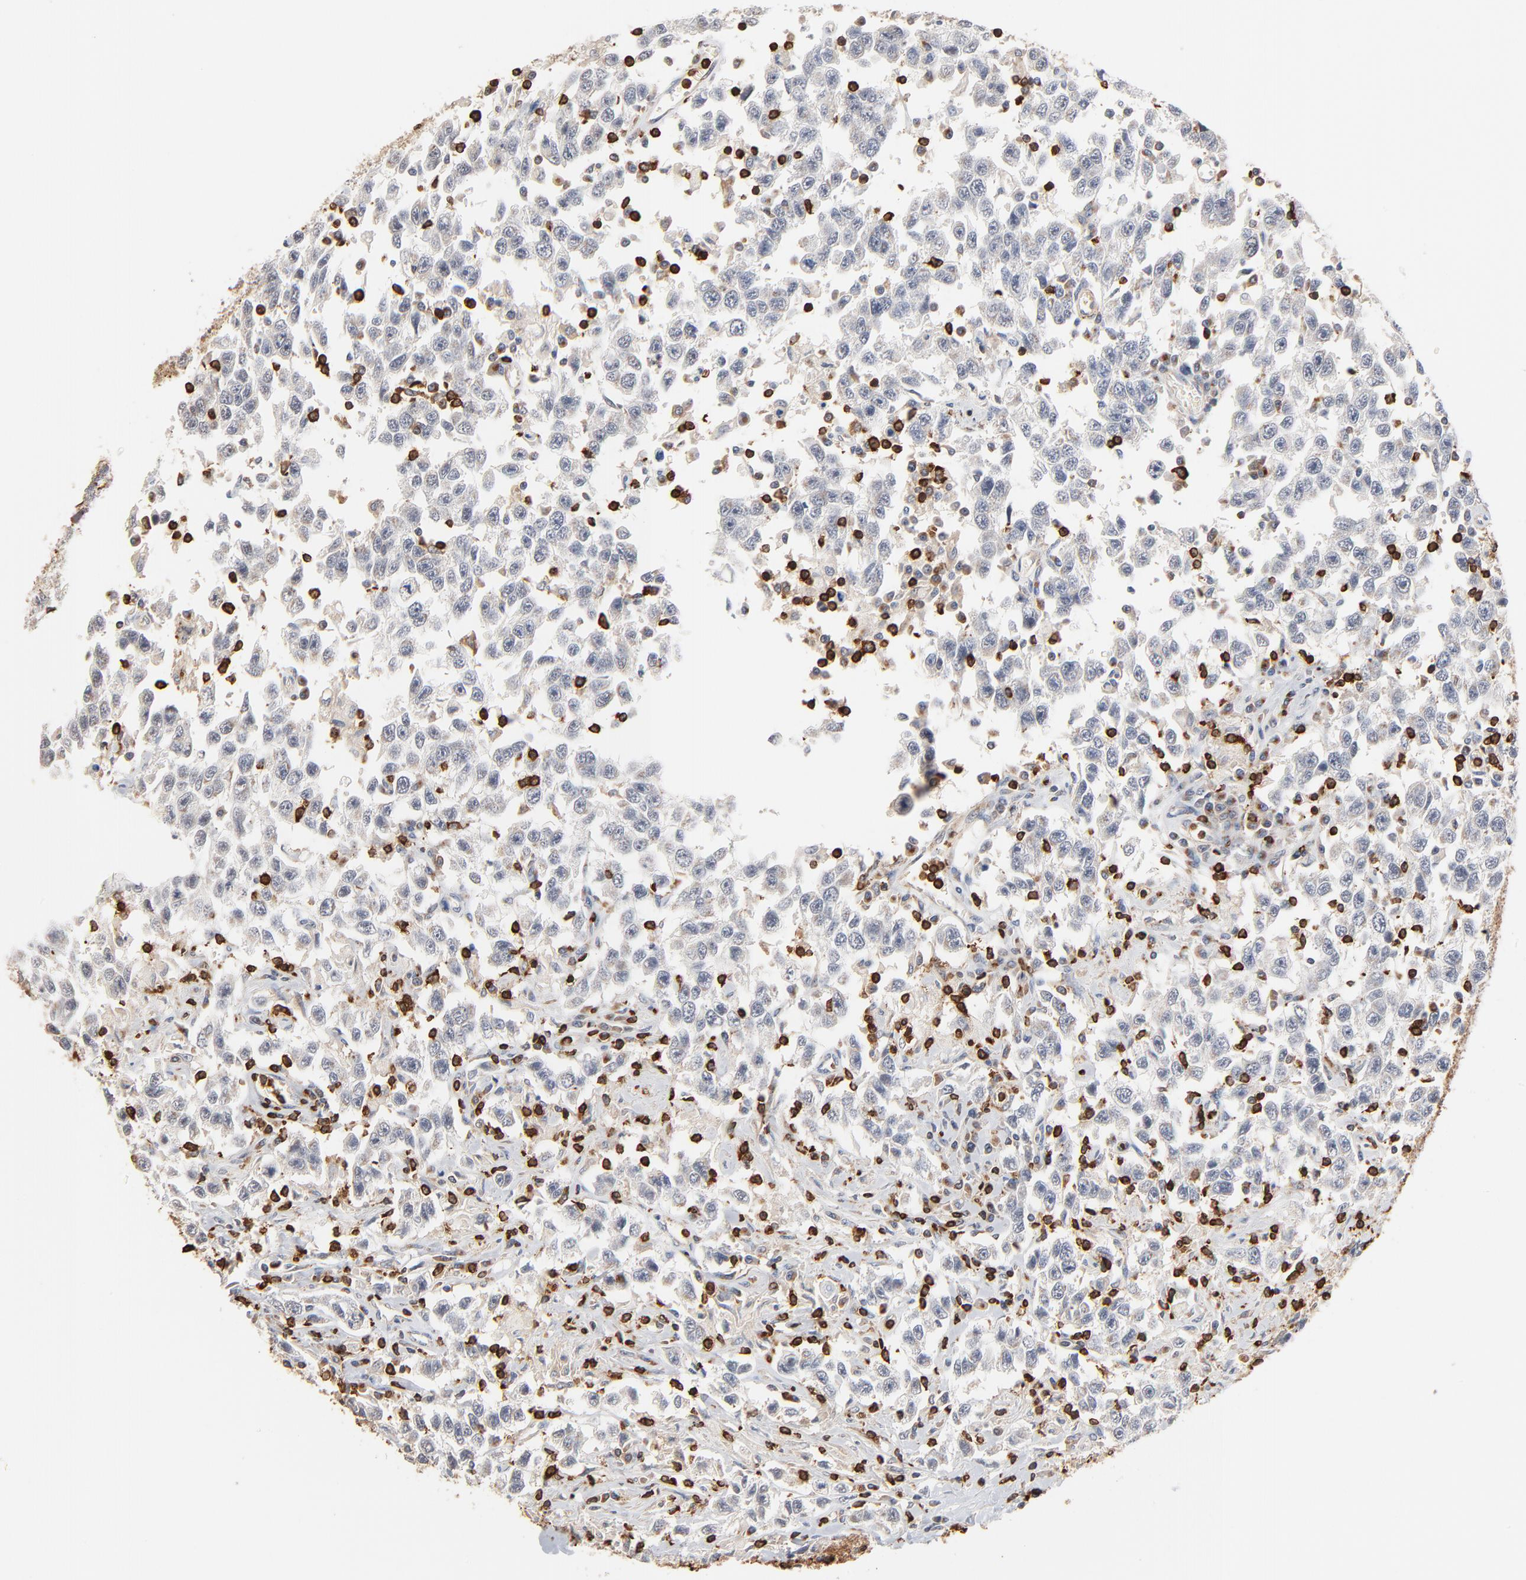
{"staining": {"intensity": "negative", "quantity": "none", "location": "none"}, "tissue": "testis cancer", "cell_type": "Tumor cells", "image_type": "cancer", "snomed": [{"axis": "morphology", "description": "Seminoma, NOS"}, {"axis": "topography", "description": "Testis"}], "caption": "Immunohistochemical staining of testis seminoma shows no significant expression in tumor cells. Brightfield microscopy of immunohistochemistry stained with DAB (3,3'-diaminobenzidine) (brown) and hematoxylin (blue), captured at high magnification.", "gene": "SH3KBP1", "patient": {"sex": "male", "age": 41}}